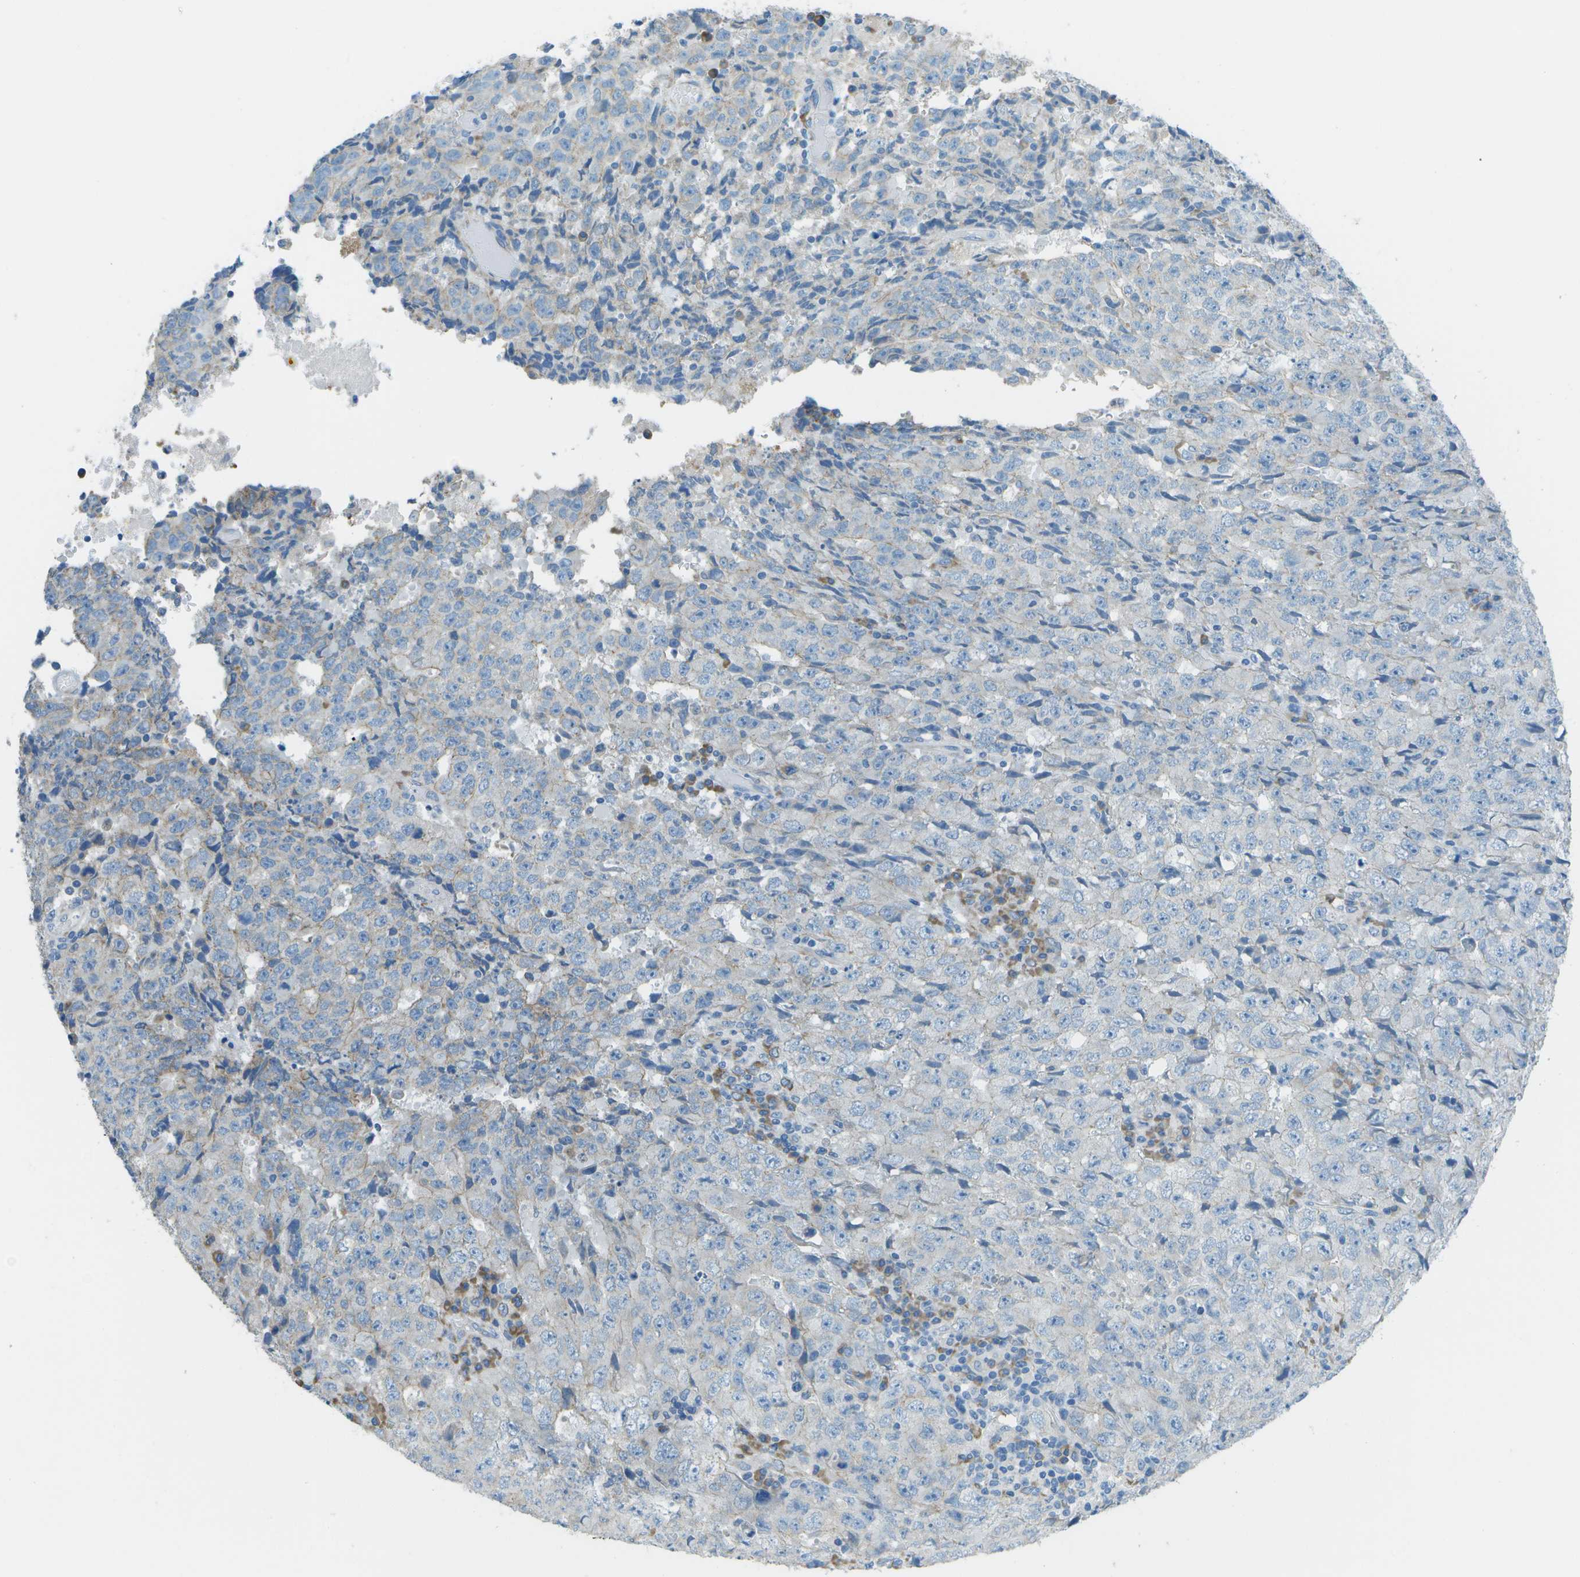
{"staining": {"intensity": "negative", "quantity": "none", "location": "none"}, "tissue": "testis cancer", "cell_type": "Tumor cells", "image_type": "cancer", "snomed": [{"axis": "morphology", "description": "Necrosis, NOS"}, {"axis": "morphology", "description": "Carcinoma, Embryonal, NOS"}, {"axis": "topography", "description": "Testis"}], "caption": "High magnification brightfield microscopy of testis embryonal carcinoma stained with DAB (3,3'-diaminobenzidine) (brown) and counterstained with hematoxylin (blue): tumor cells show no significant positivity.", "gene": "KCTD3", "patient": {"sex": "male", "age": 19}}